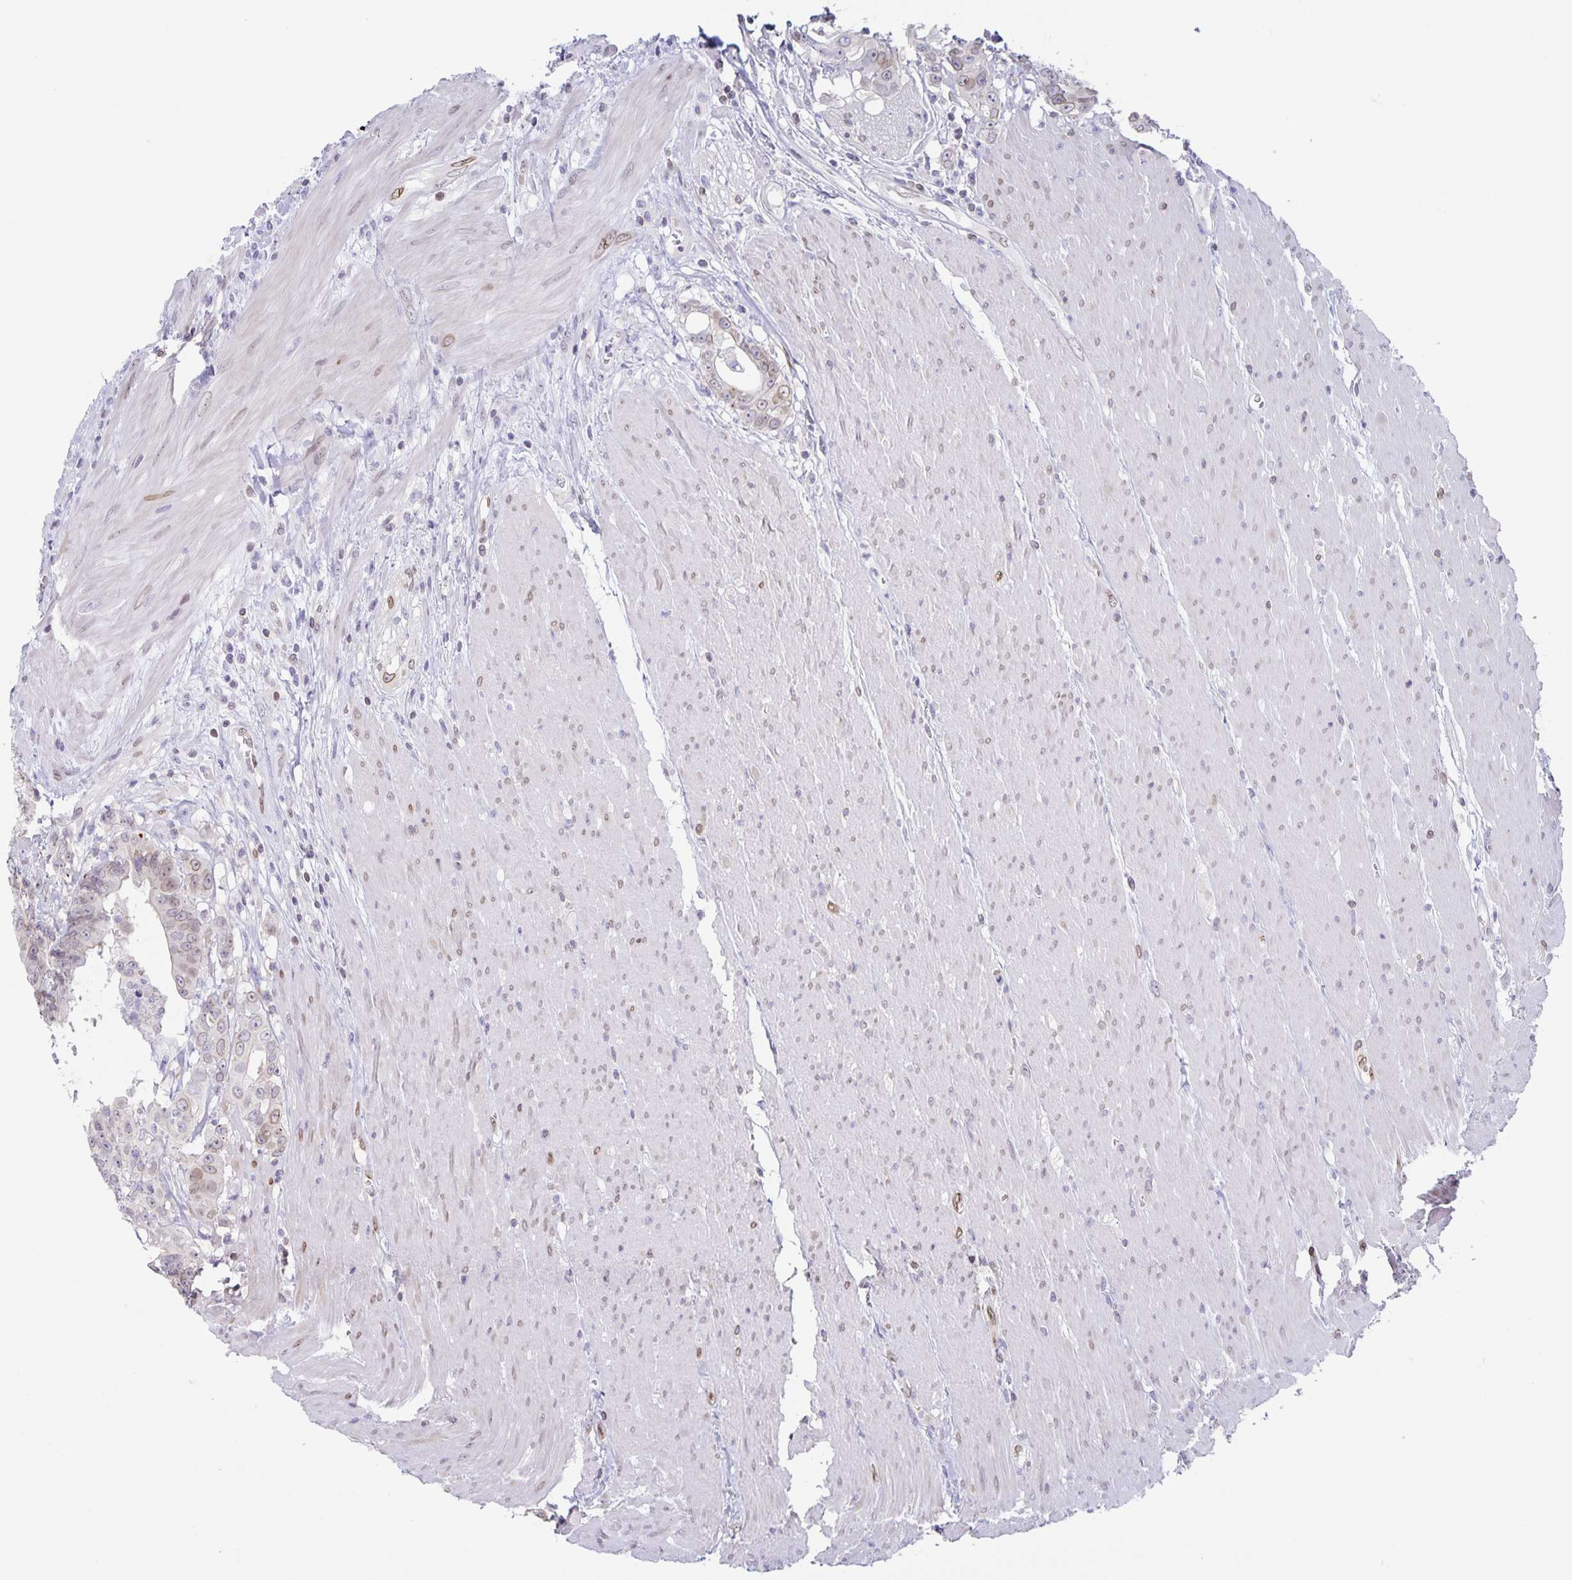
{"staining": {"intensity": "weak", "quantity": "<25%", "location": "cytoplasmic/membranous,nuclear"}, "tissue": "colorectal cancer", "cell_type": "Tumor cells", "image_type": "cancer", "snomed": [{"axis": "morphology", "description": "Adenocarcinoma, NOS"}, {"axis": "topography", "description": "Rectum"}], "caption": "An IHC micrograph of adenocarcinoma (colorectal) is shown. There is no staining in tumor cells of adenocarcinoma (colorectal).", "gene": "SYNE2", "patient": {"sex": "female", "age": 62}}